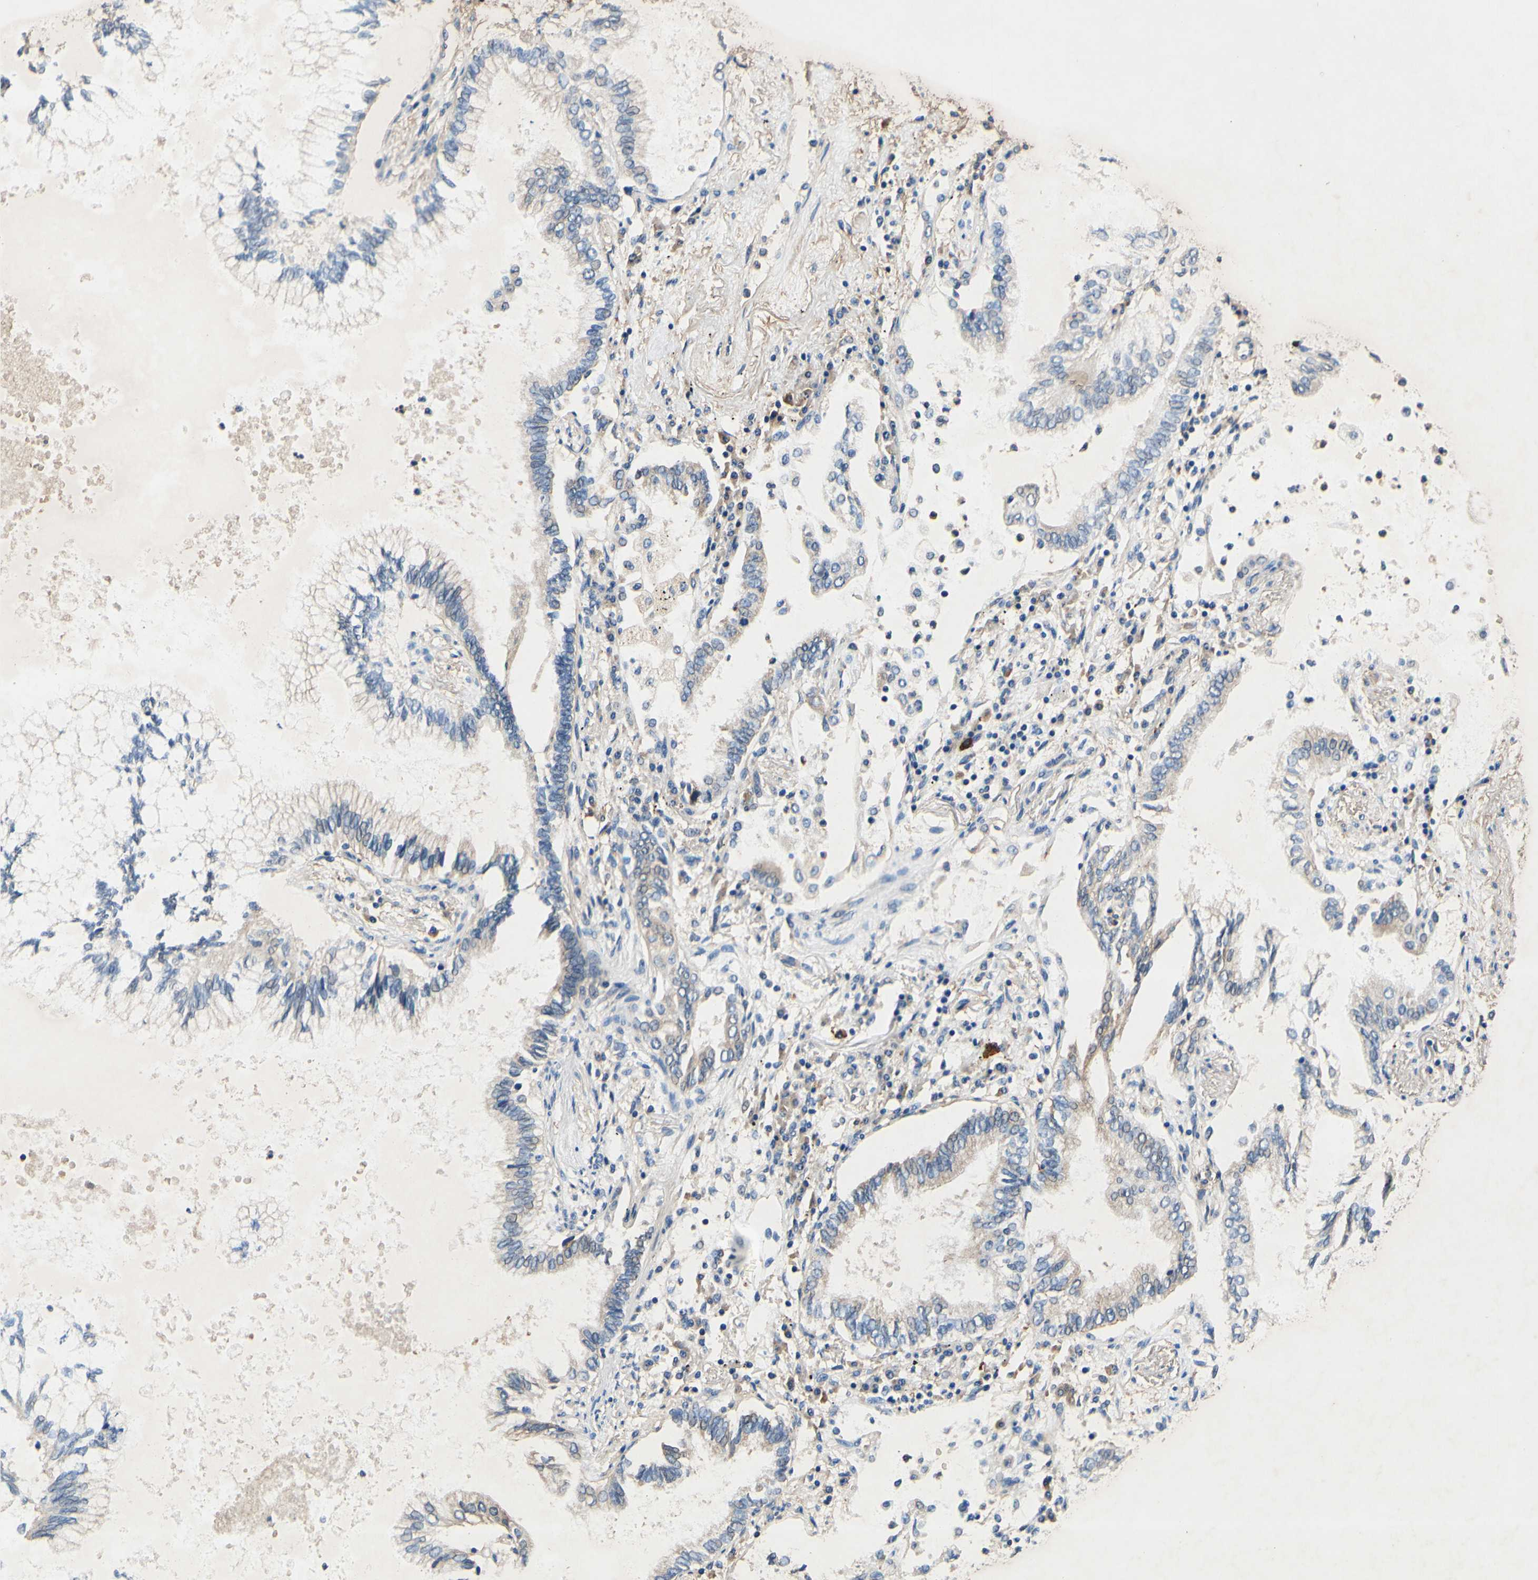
{"staining": {"intensity": "negative", "quantity": "none", "location": "none"}, "tissue": "lung cancer", "cell_type": "Tumor cells", "image_type": "cancer", "snomed": [{"axis": "morphology", "description": "Normal tissue, NOS"}, {"axis": "morphology", "description": "Adenocarcinoma, NOS"}, {"axis": "topography", "description": "Bronchus"}, {"axis": "topography", "description": "Lung"}], "caption": "The immunohistochemistry (IHC) photomicrograph has no significant positivity in tumor cells of lung cancer (adenocarcinoma) tissue.", "gene": "PLA2G4A", "patient": {"sex": "female", "age": 70}}